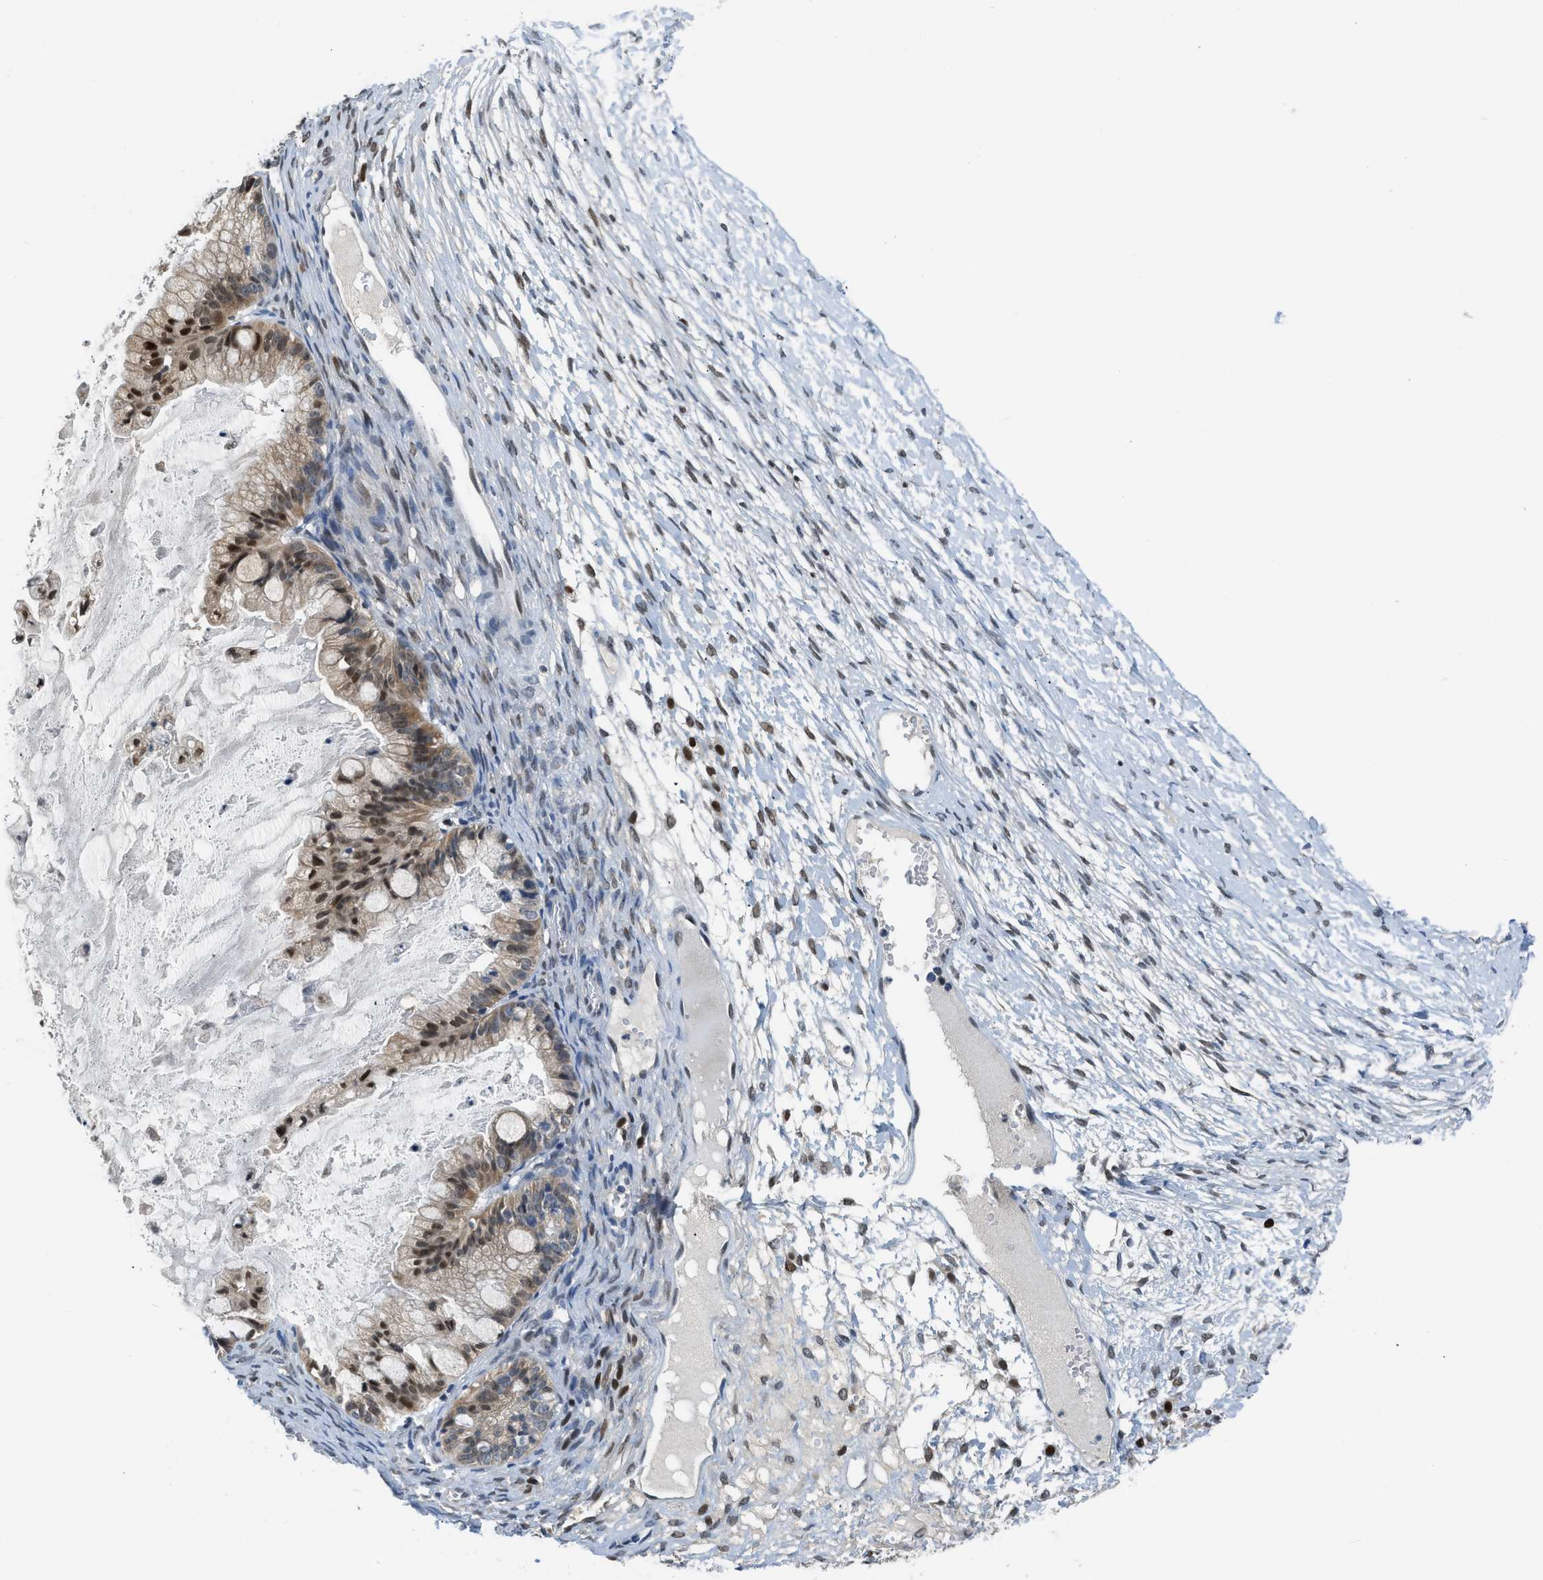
{"staining": {"intensity": "moderate", "quantity": "25%-75%", "location": "nuclear"}, "tissue": "ovarian cancer", "cell_type": "Tumor cells", "image_type": "cancer", "snomed": [{"axis": "morphology", "description": "Cystadenocarcinoma, mucinous, NOS"}, {"axis": "topography", "description": "Ovary"}], "caption": "This is an image of immunohistochemistry staining of ovarian cancer, which shows moderate expression in the nuclear of tumor cells.", "gene": "ALX1", "patient": {"sex": "female", "age": 57}}